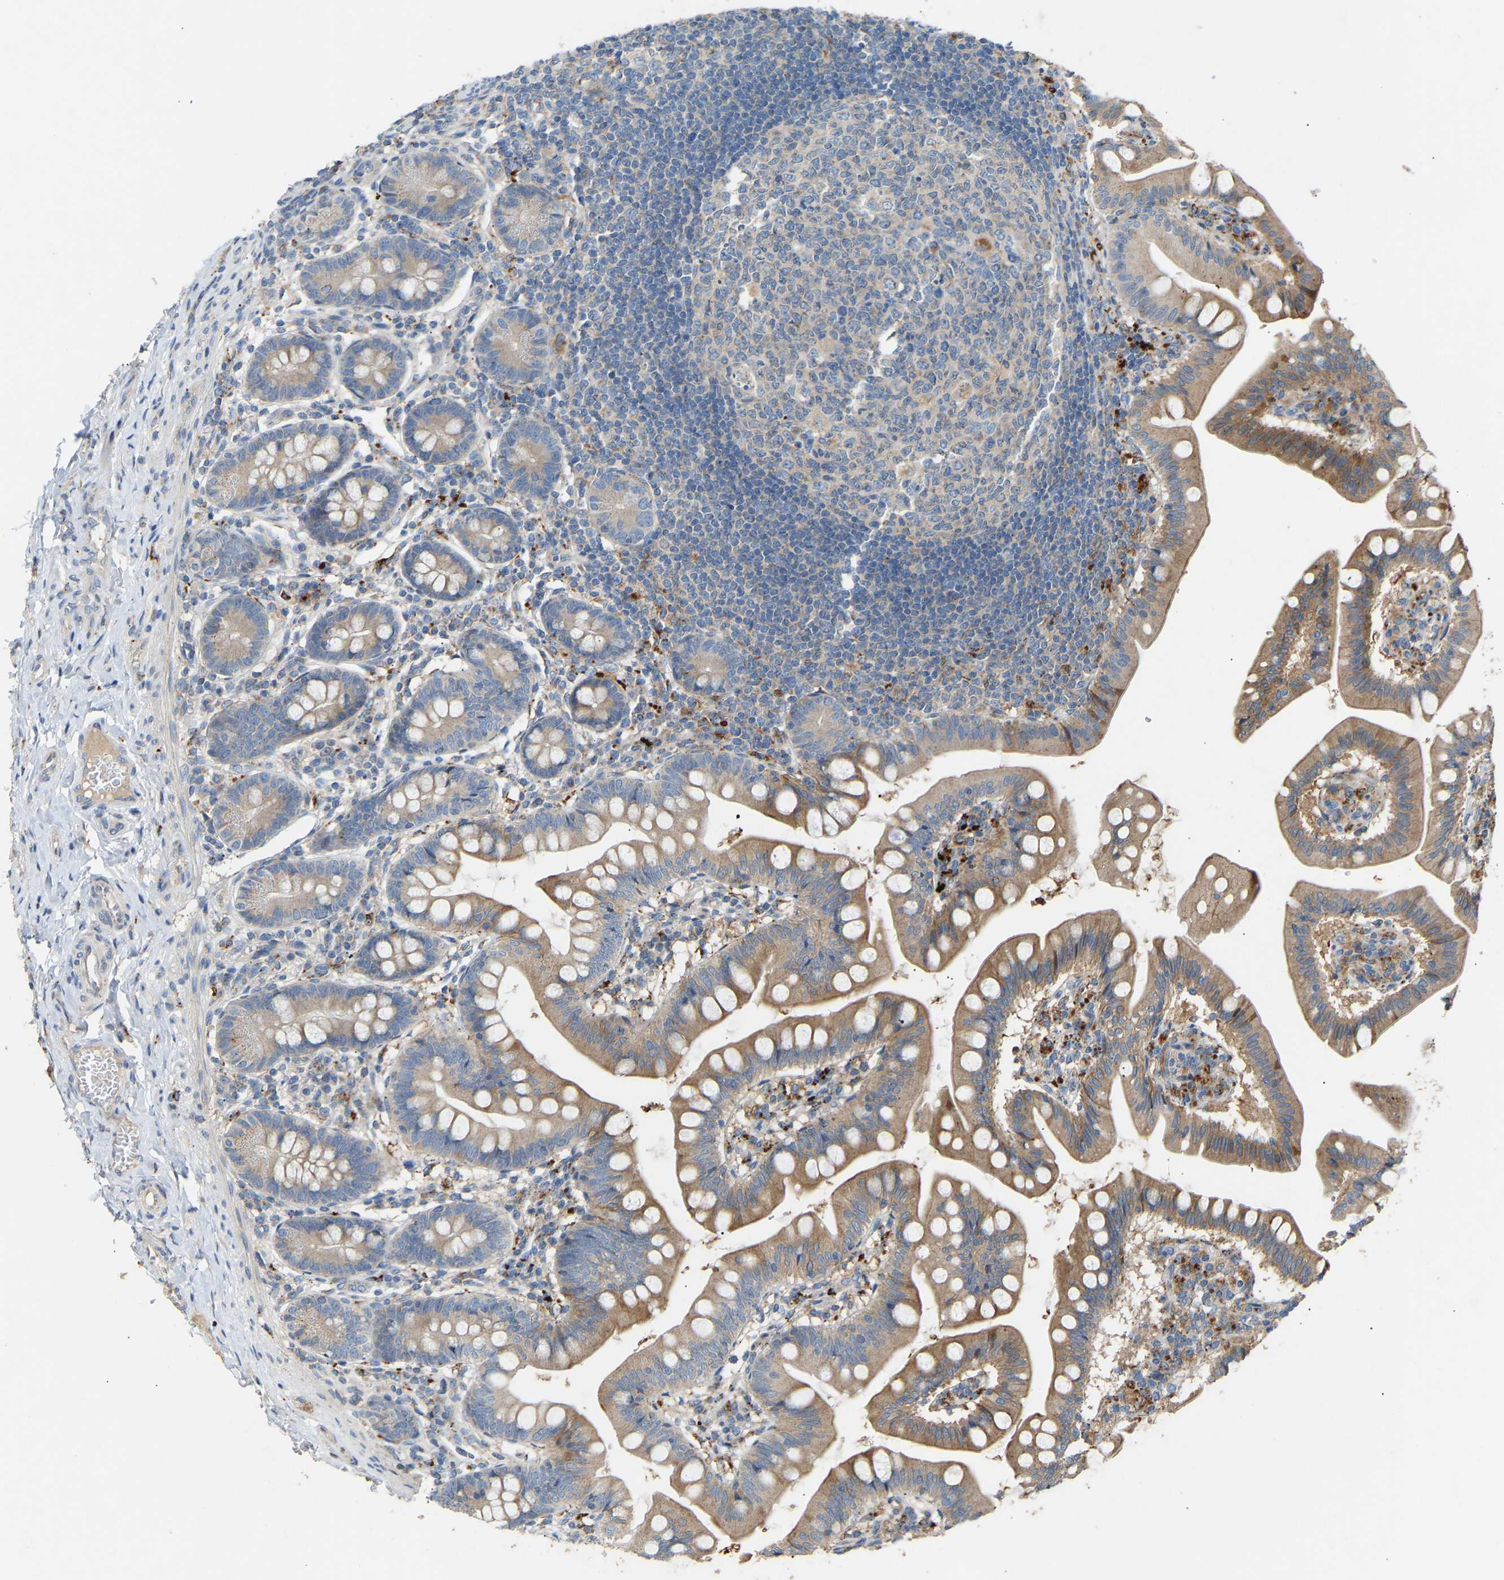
{"staining": {"intensity": "moderate", "quantity": ">75%", "location": "cytoplasmic/membranous"}, "tissue": "small intestine", "cell_type": "Glandular cells", "image_type": "normal", "snomed": [{"axis": "morphology", "description": "Normal tissue, NOS"}, {"axis": "topography", "description": "Small intestine"}], "caption": "Immunohistochemistry (DAB (3,3'-diaminobenzidine)) staining of normal small intestine displays moderate cytoplasmic/membranous protein positivity in approximately >75% of glandular cells. (IHC, brightfield microscopy, high magnification).", "gene": "RGP1", "patient": {"sex": "male", "age": 7}}